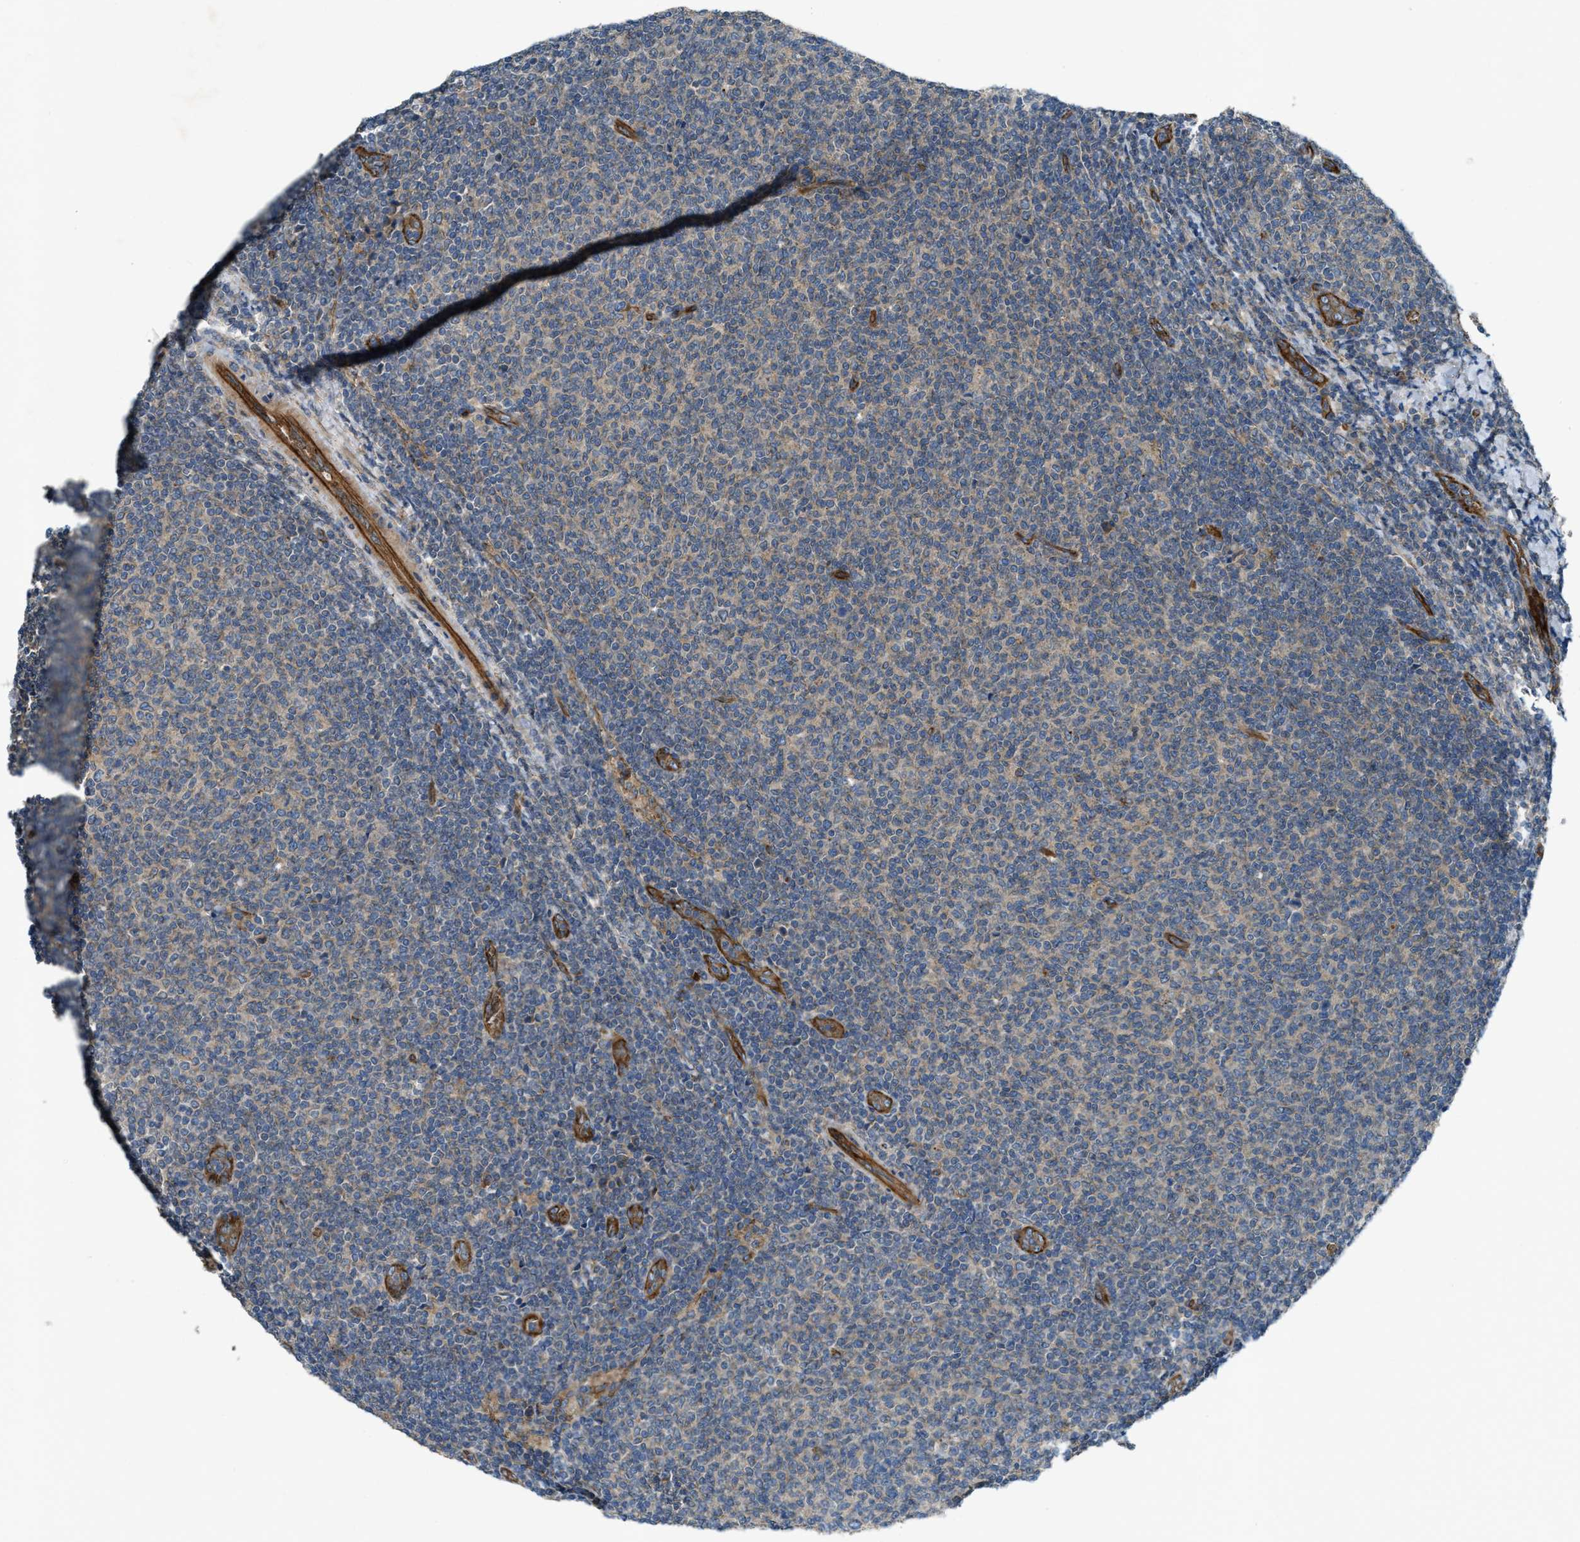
{"staining": {"intensity": "weak", "quantity": ">75%", "location": "cytoplasmic/membranous"}, "tissue": "lymphoma", "cell_type": "Tumor cells", "image_type": "cancer", "snomed": [{"axis": "morphology", "description": "Malignant lymphoma, non-Hodgkin's type, Low grade"}, {"axis": "topography", "description": "Lymph node"}], "caption": "There is low levels of weak cytoplasmic/membranous expression in tumor cells of lymphoma, as demonstrated by immunohistochemical staining (brown color).", "gene": "ERC1", "patient": {"sex": "male", "age": 66}}